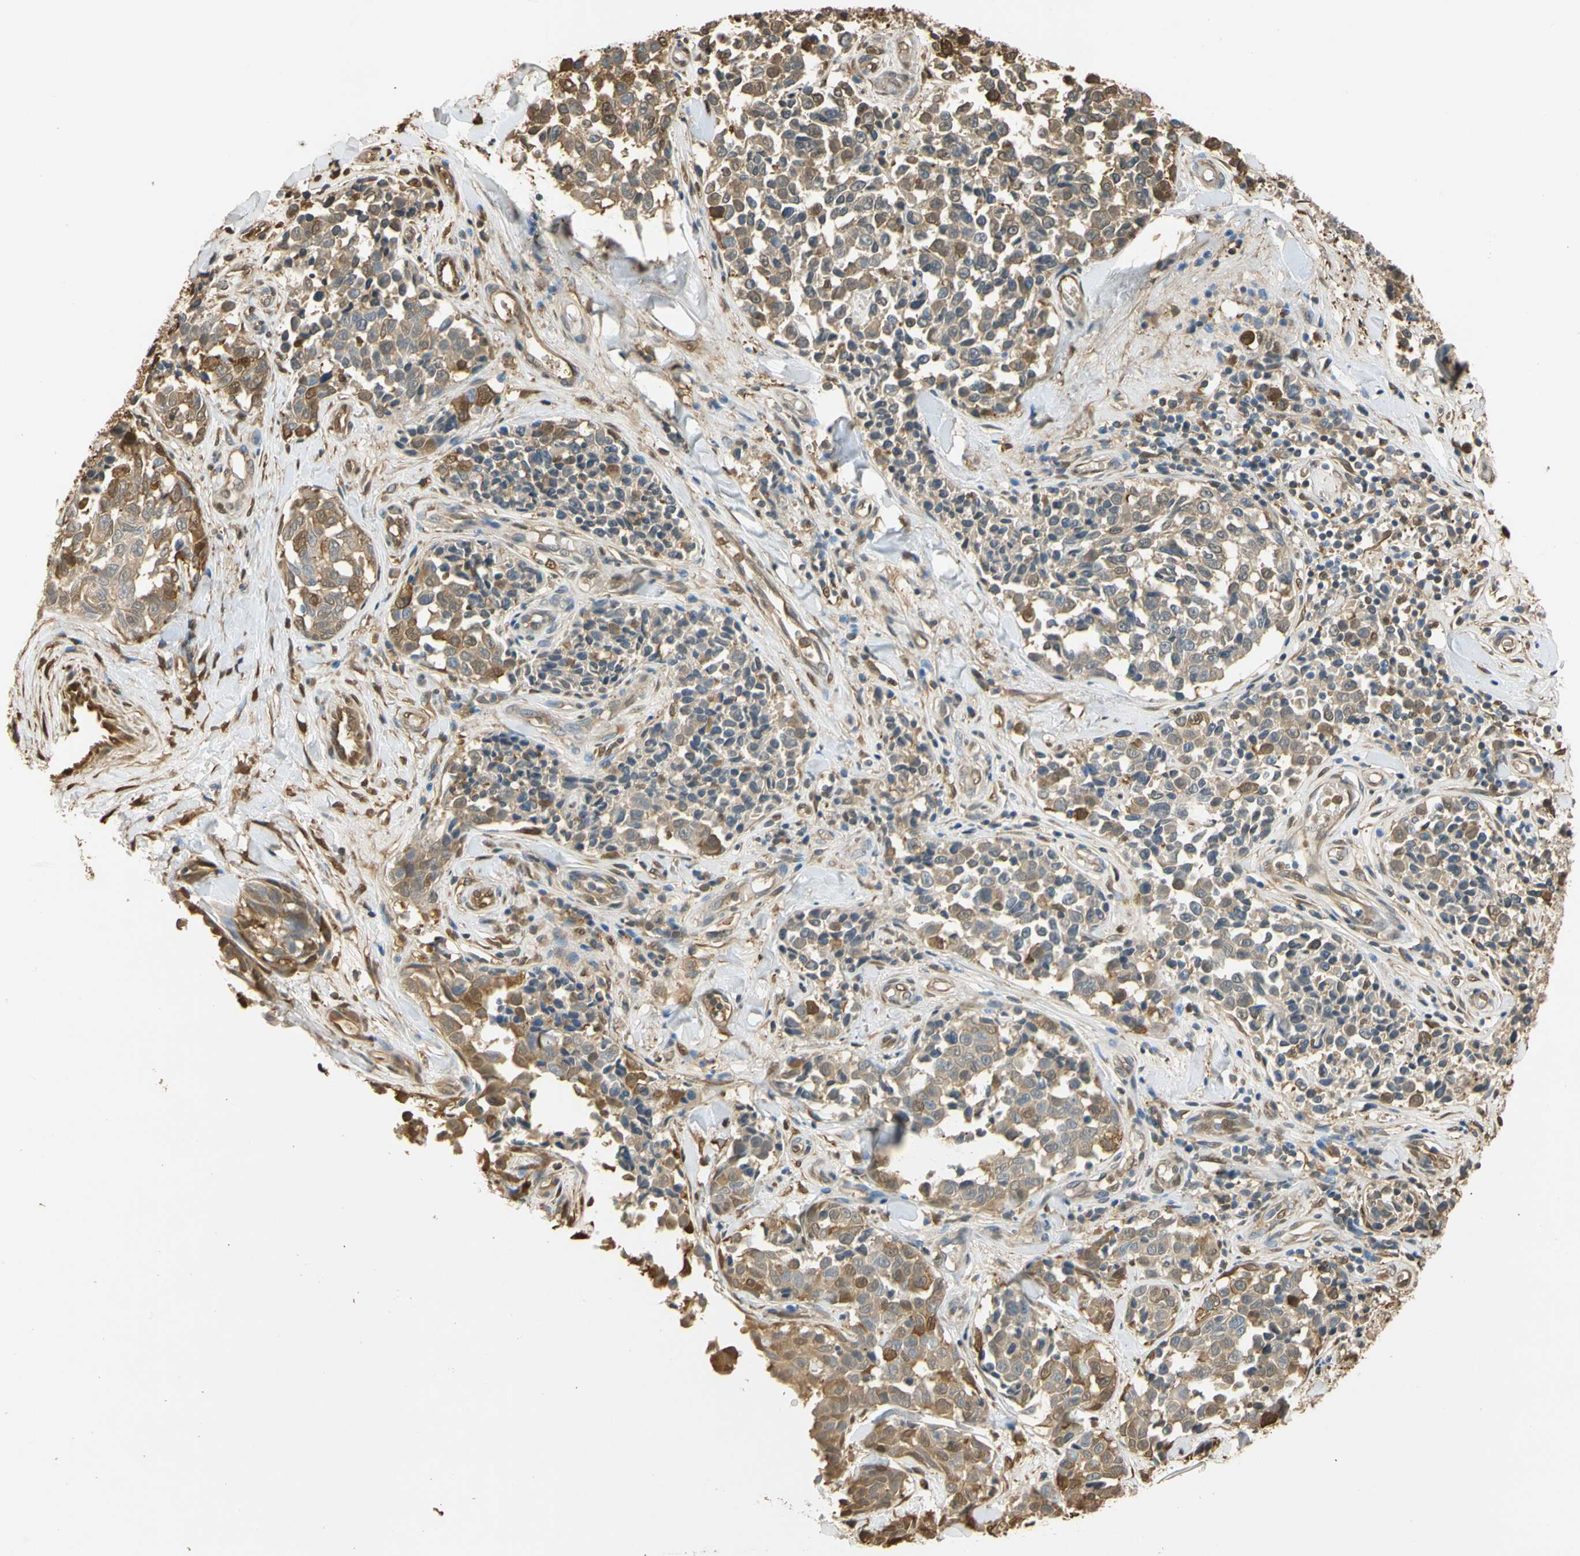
{"staining": {"intensity": "moderate", "quantity": ">75%", "location": "cytoplasmic/membranous"}, "tissue": "melanoma", "cell_type": "Tumor cells", "image_type": "cancer", "snomed": [{"axis": "morphology", "description": "Malignant melanoma, NOS"}, {"axis": "topography", "description": "Skin"}], "caption": "Immunohistochemistry (IHC) (DAB) staining of malignant melanoma displays moderate cytoplasmic/membranous protein staining in approximately >75% of tumor cells. (DAB IHC with brightfield microscopy, high magnification).", "gene": "S100A6", "patient": {"sex": "female", "age": 64}}